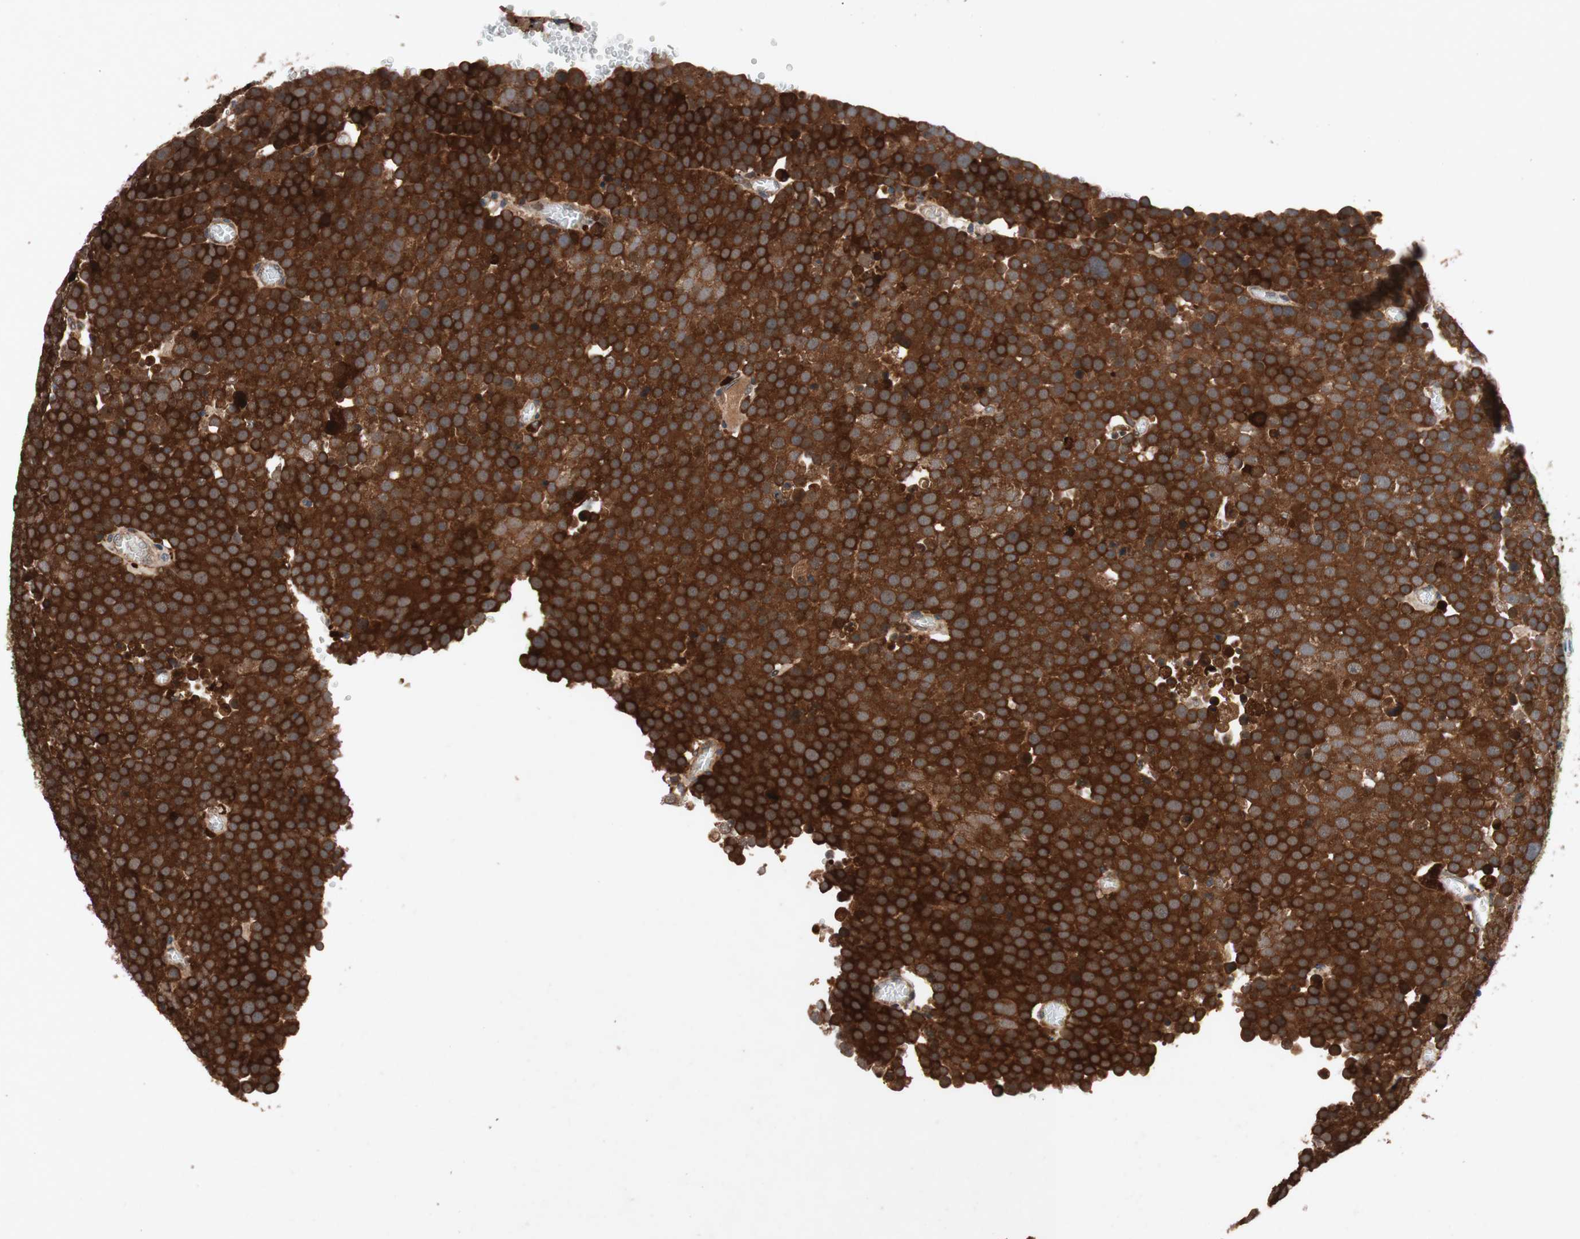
{"staining": {"intensity": "strong", "quantity": ">75%", "location": "cytoplasmic/membranous"}, "tissue": "testis cancer", "cell_type": "Tumor cells", "image_type": "cancer", "snomed": [{"axis": "morphology", "description": "Seminoma, NOS"}, {"axis": "topography", "description": "Testis"}], "caption": "Protein expression analysis of human seminoma (testis) reveals strong cytoplasmic/membranous positivity in about >75% of tumor cells.", "gene": "RAB1A", "patient": {"sex": "male", "age": 71}}